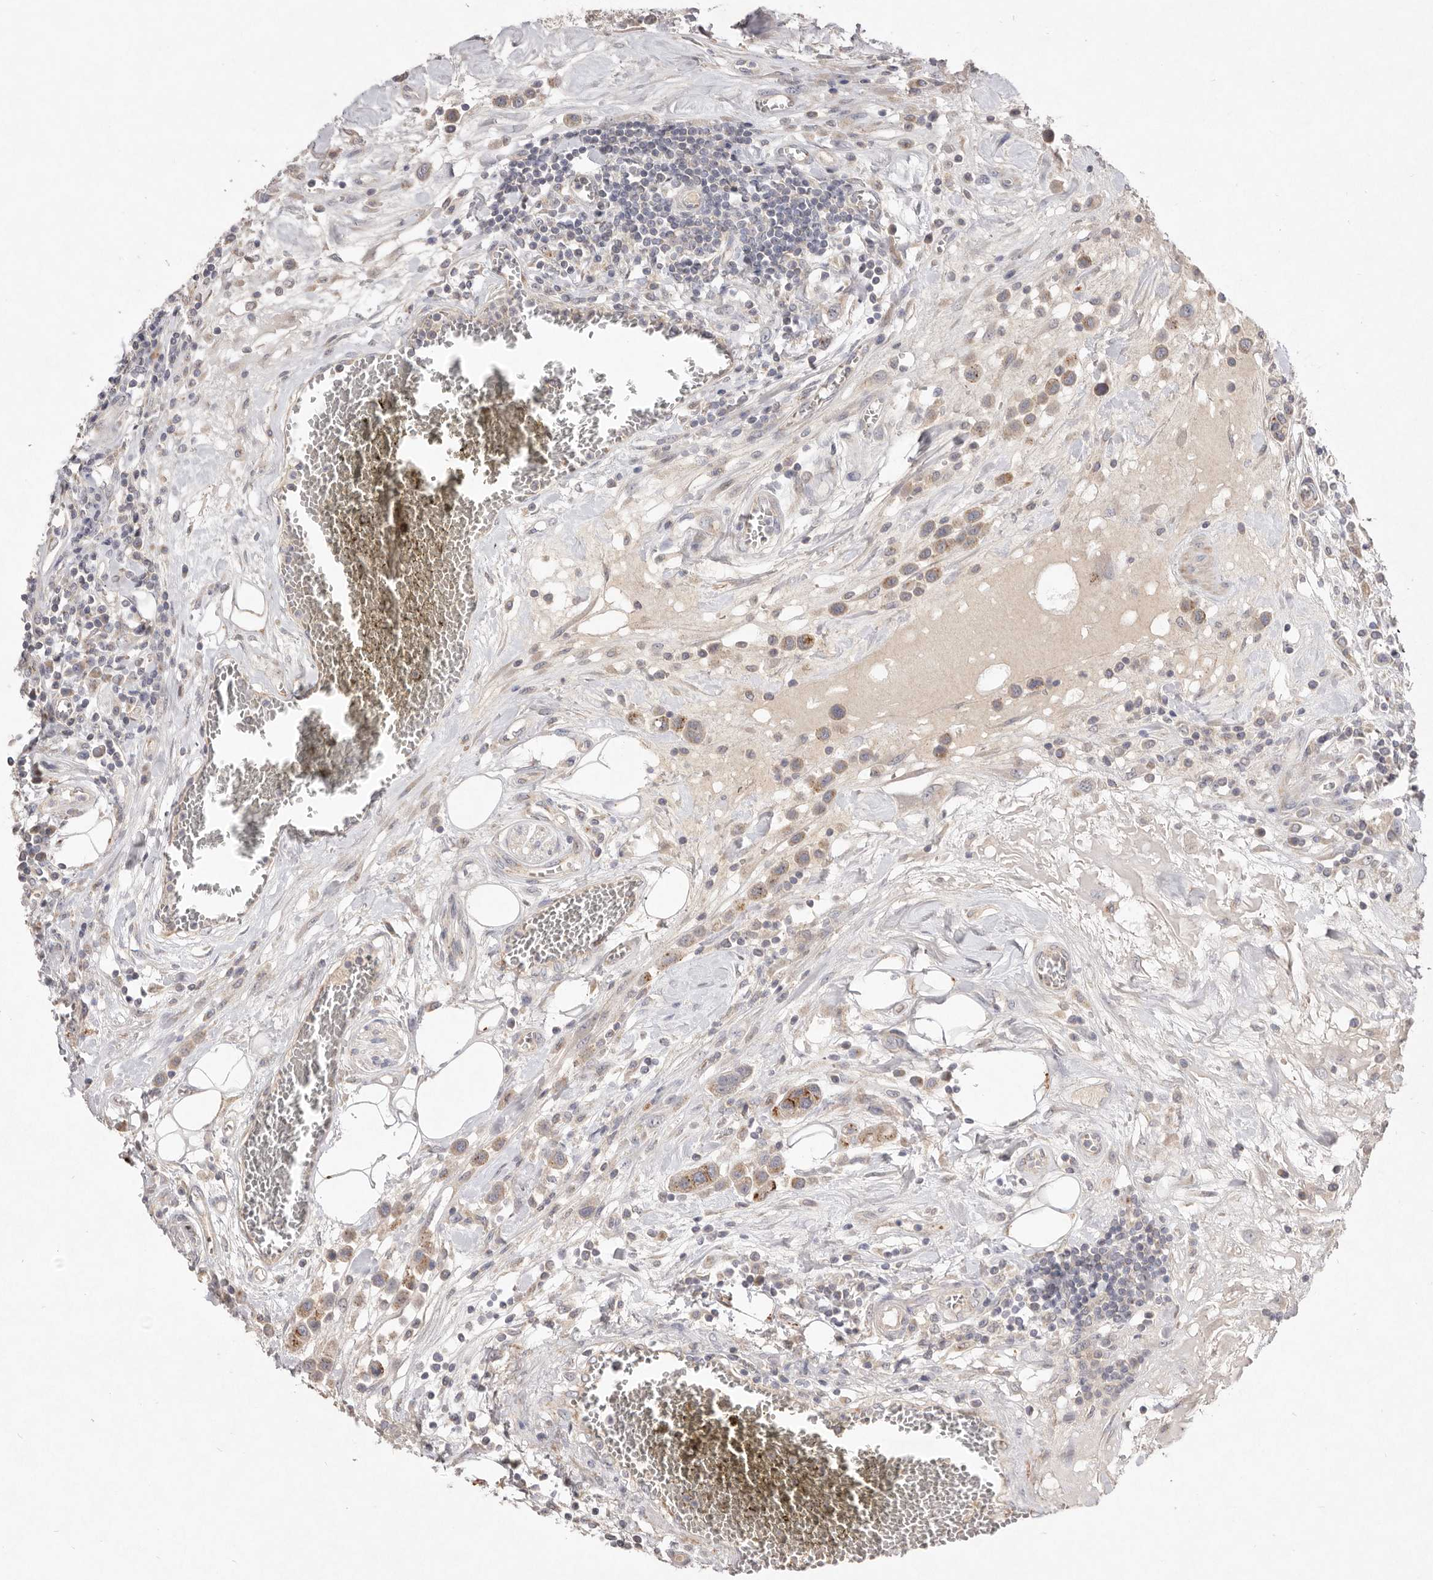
{"staining": {"intensity": "moderate", "quantity": ">75%", "location": "cytoplasmic/membranous"}, "tissue": "urothelial cancer", "cell_type": "Tumor cells", "image_type": "cancer", "snomed": [{"axis": "morphology", "description": "Urothelial carcinoma, High grade"}, {"axis": "topography", "description": "Urinary bladder"}], "caption": "Urothelial cancer stained with a protein marker shows moderate staining in tumor cells.", "gene": "USP24", "patient": {"sex": "male", "age": 50}}